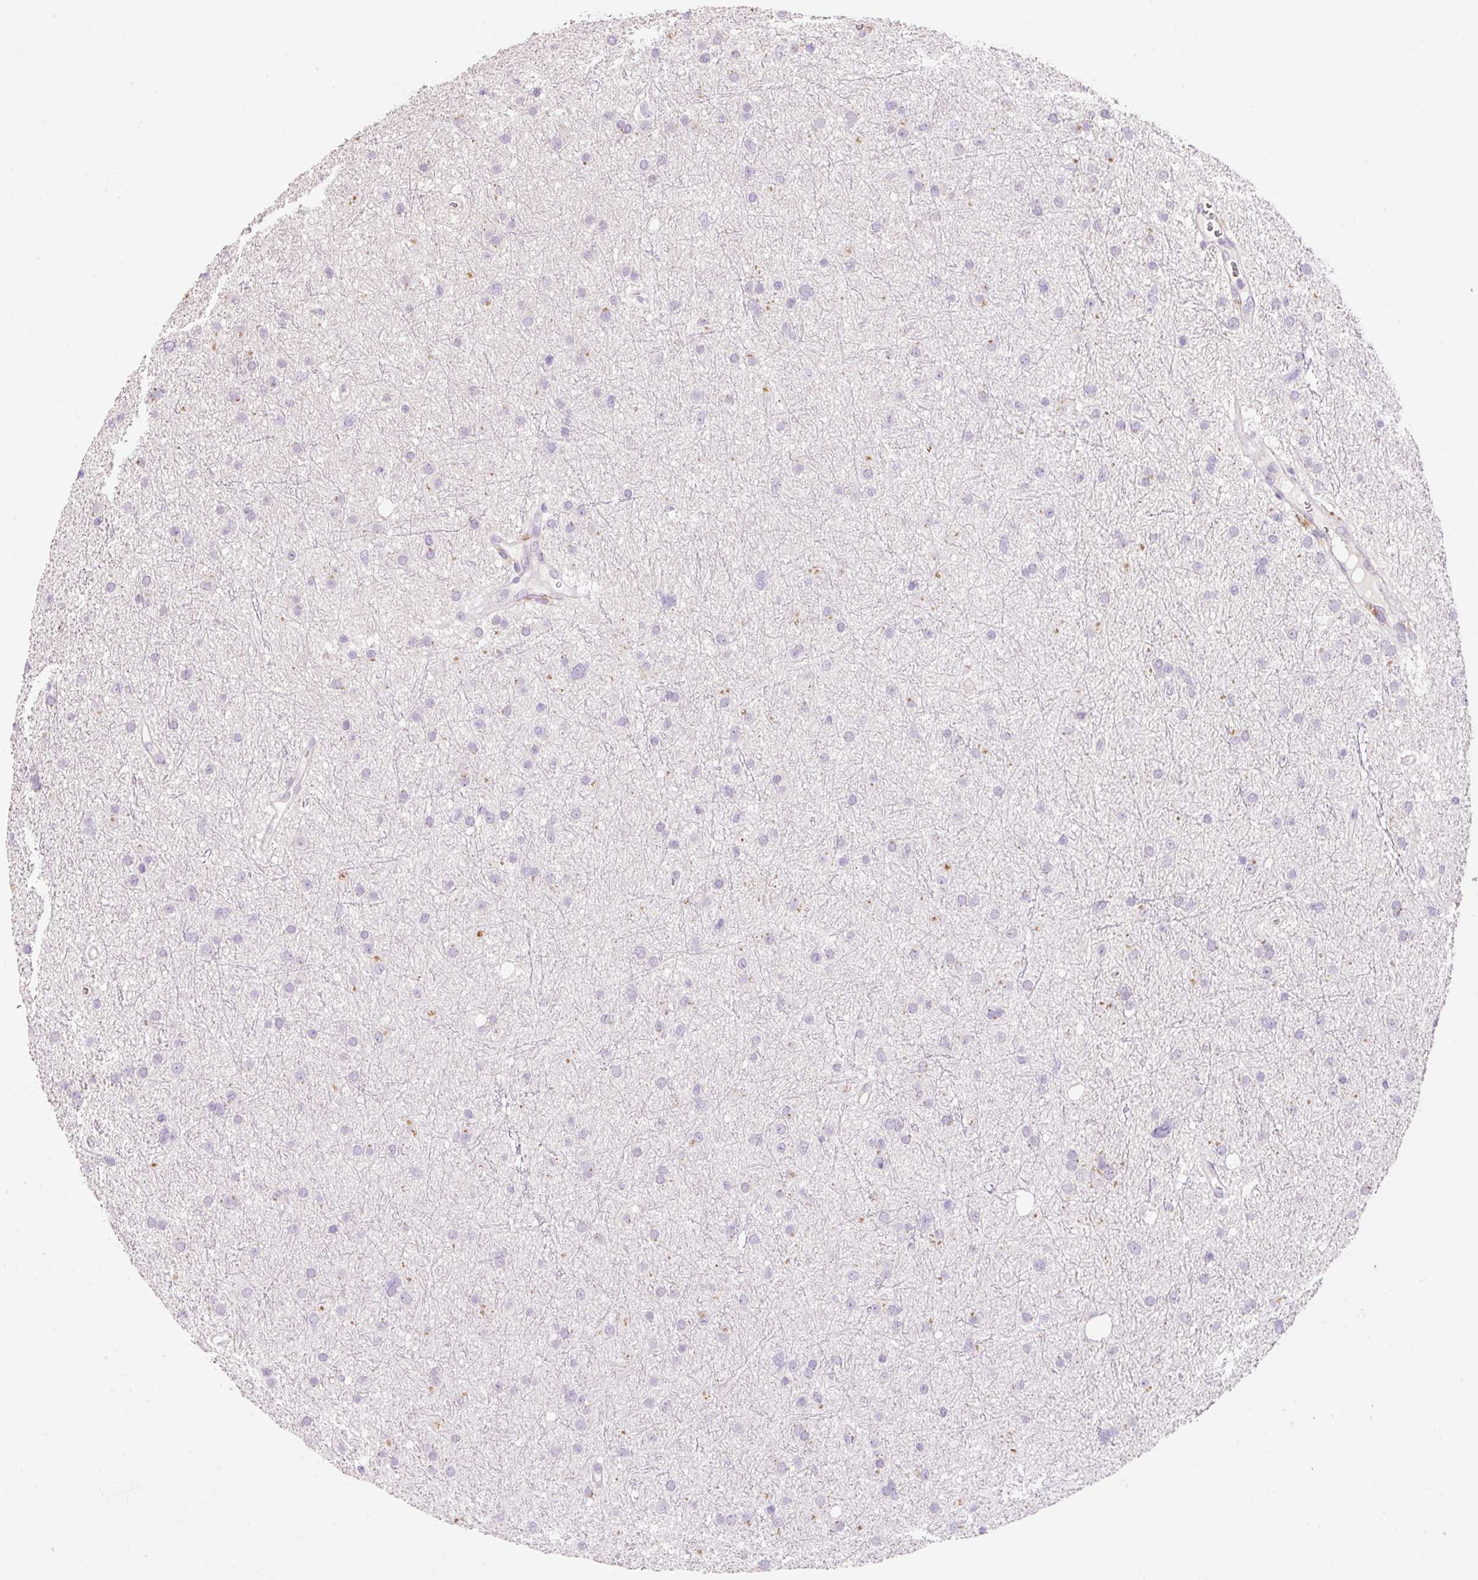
{"staining": {"intensity": "negative", "quantity": "none", "location": "none"}, "tissue": "glioma", "cell_type": "Tumor cells", "image_type": "cancer", "snomed": [{"axis": "morphology", "description": "Glioma, malignant, Low grade"}, {"axis": "topography", "description": "Cerebral cortex"}], "caption": "Tumor cells show no significant protein staining in glioma. (Immunohistochemistry (ihc), brightfield microscopy, high magnification).", "gene": "TENT5C", "patient": {"sex": "female", "age": 39}}